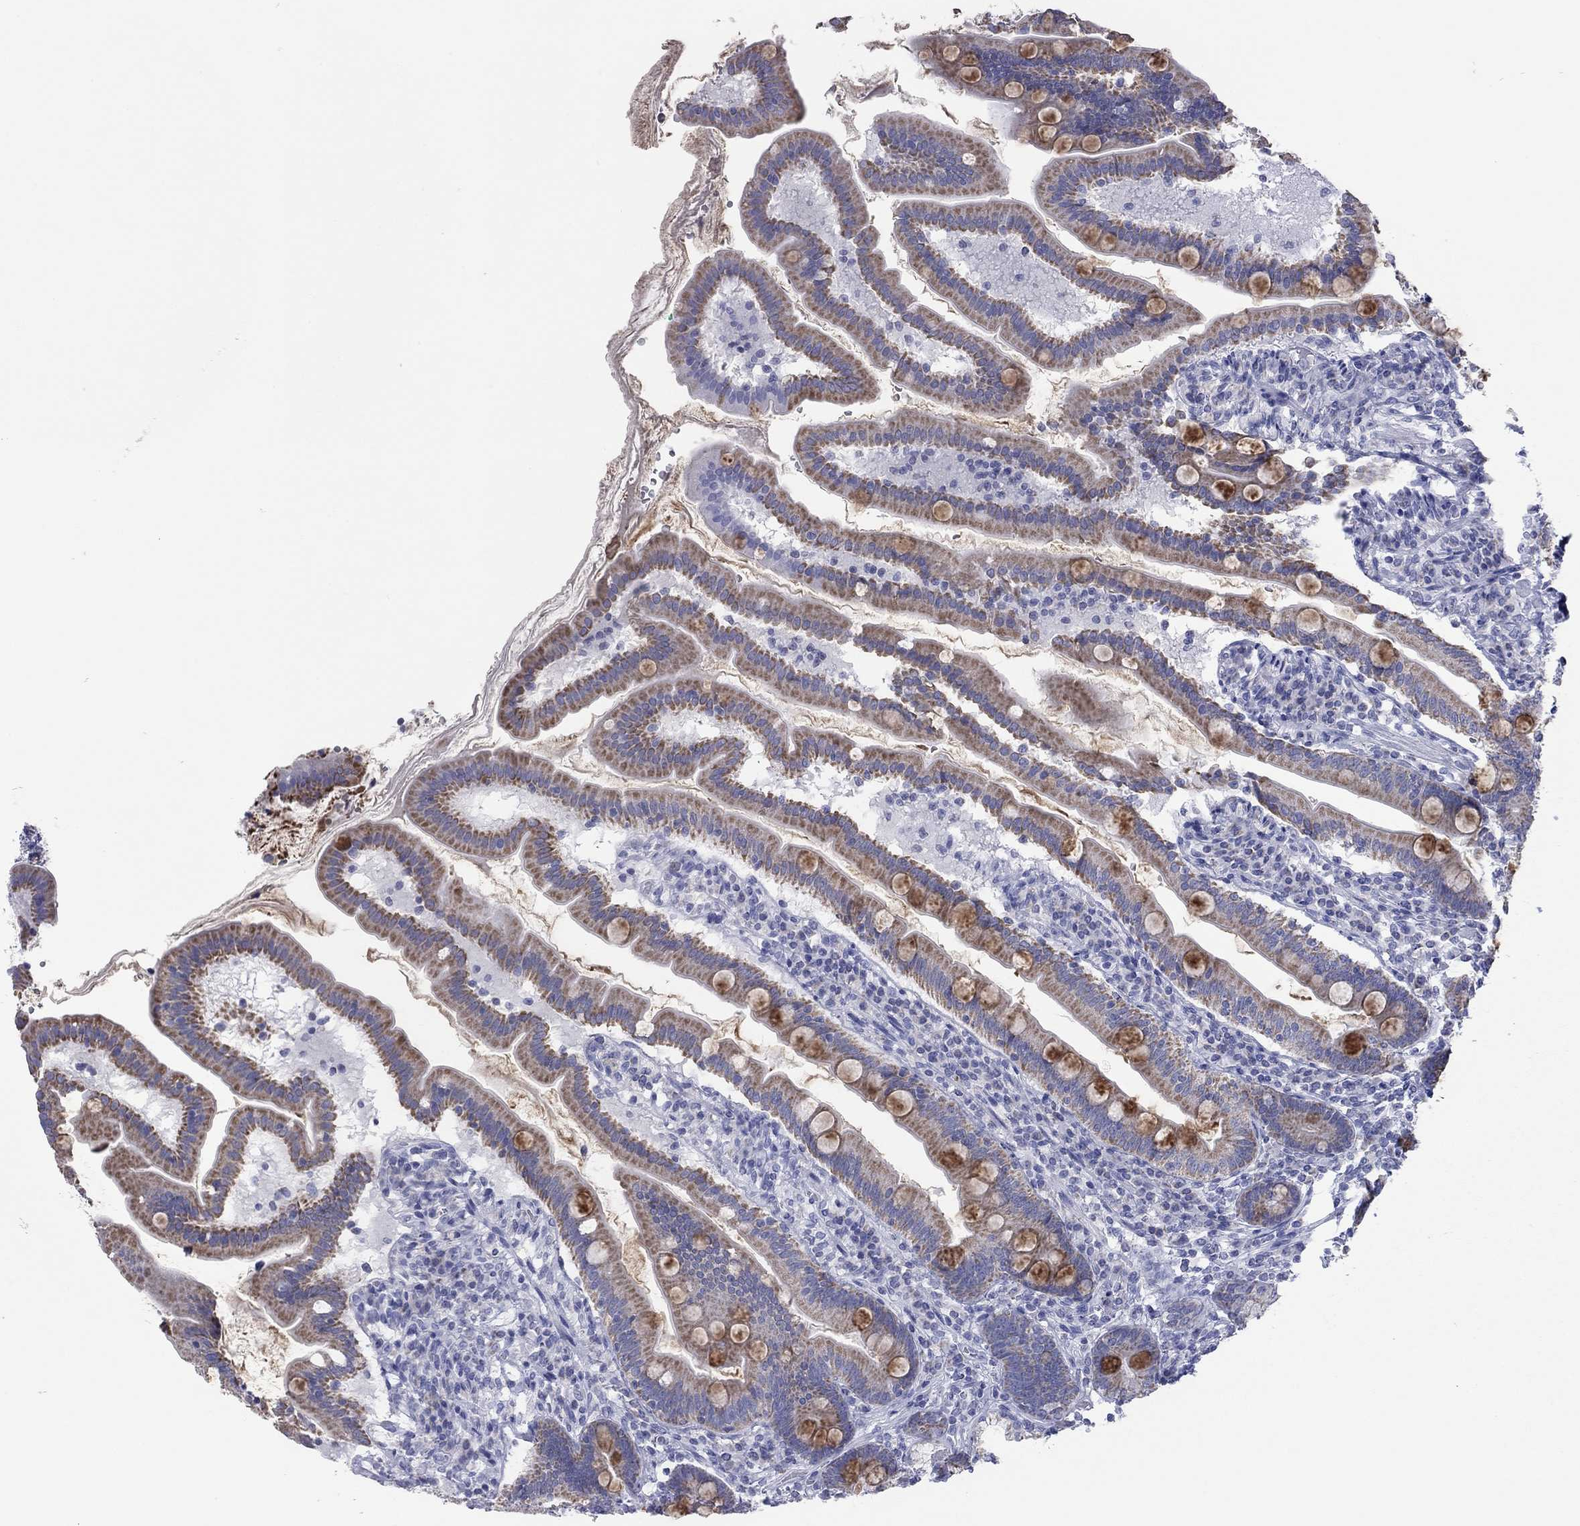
{"staining": {"intensity": "strong", "quantity": "25%-75%", "location": "cytoplasmic/membranous"}, "tissue": "duodenum", "cell_type": "Glandular cells", "image_type": "normal", "snomed": [{"axis": "morphology", "description": "Normal tissue, NOS"}, {"axis": "topography", "description": "Duodenum"}], "caption": "Protein staining by immunohistochemistry (IHC) displays strong cytoplasmic/membranous positivity in about 25%-75% of glandular cells in normal duodenum.", "gene": "VSIG10", "patient": {"sex": "female", "age": 67}}